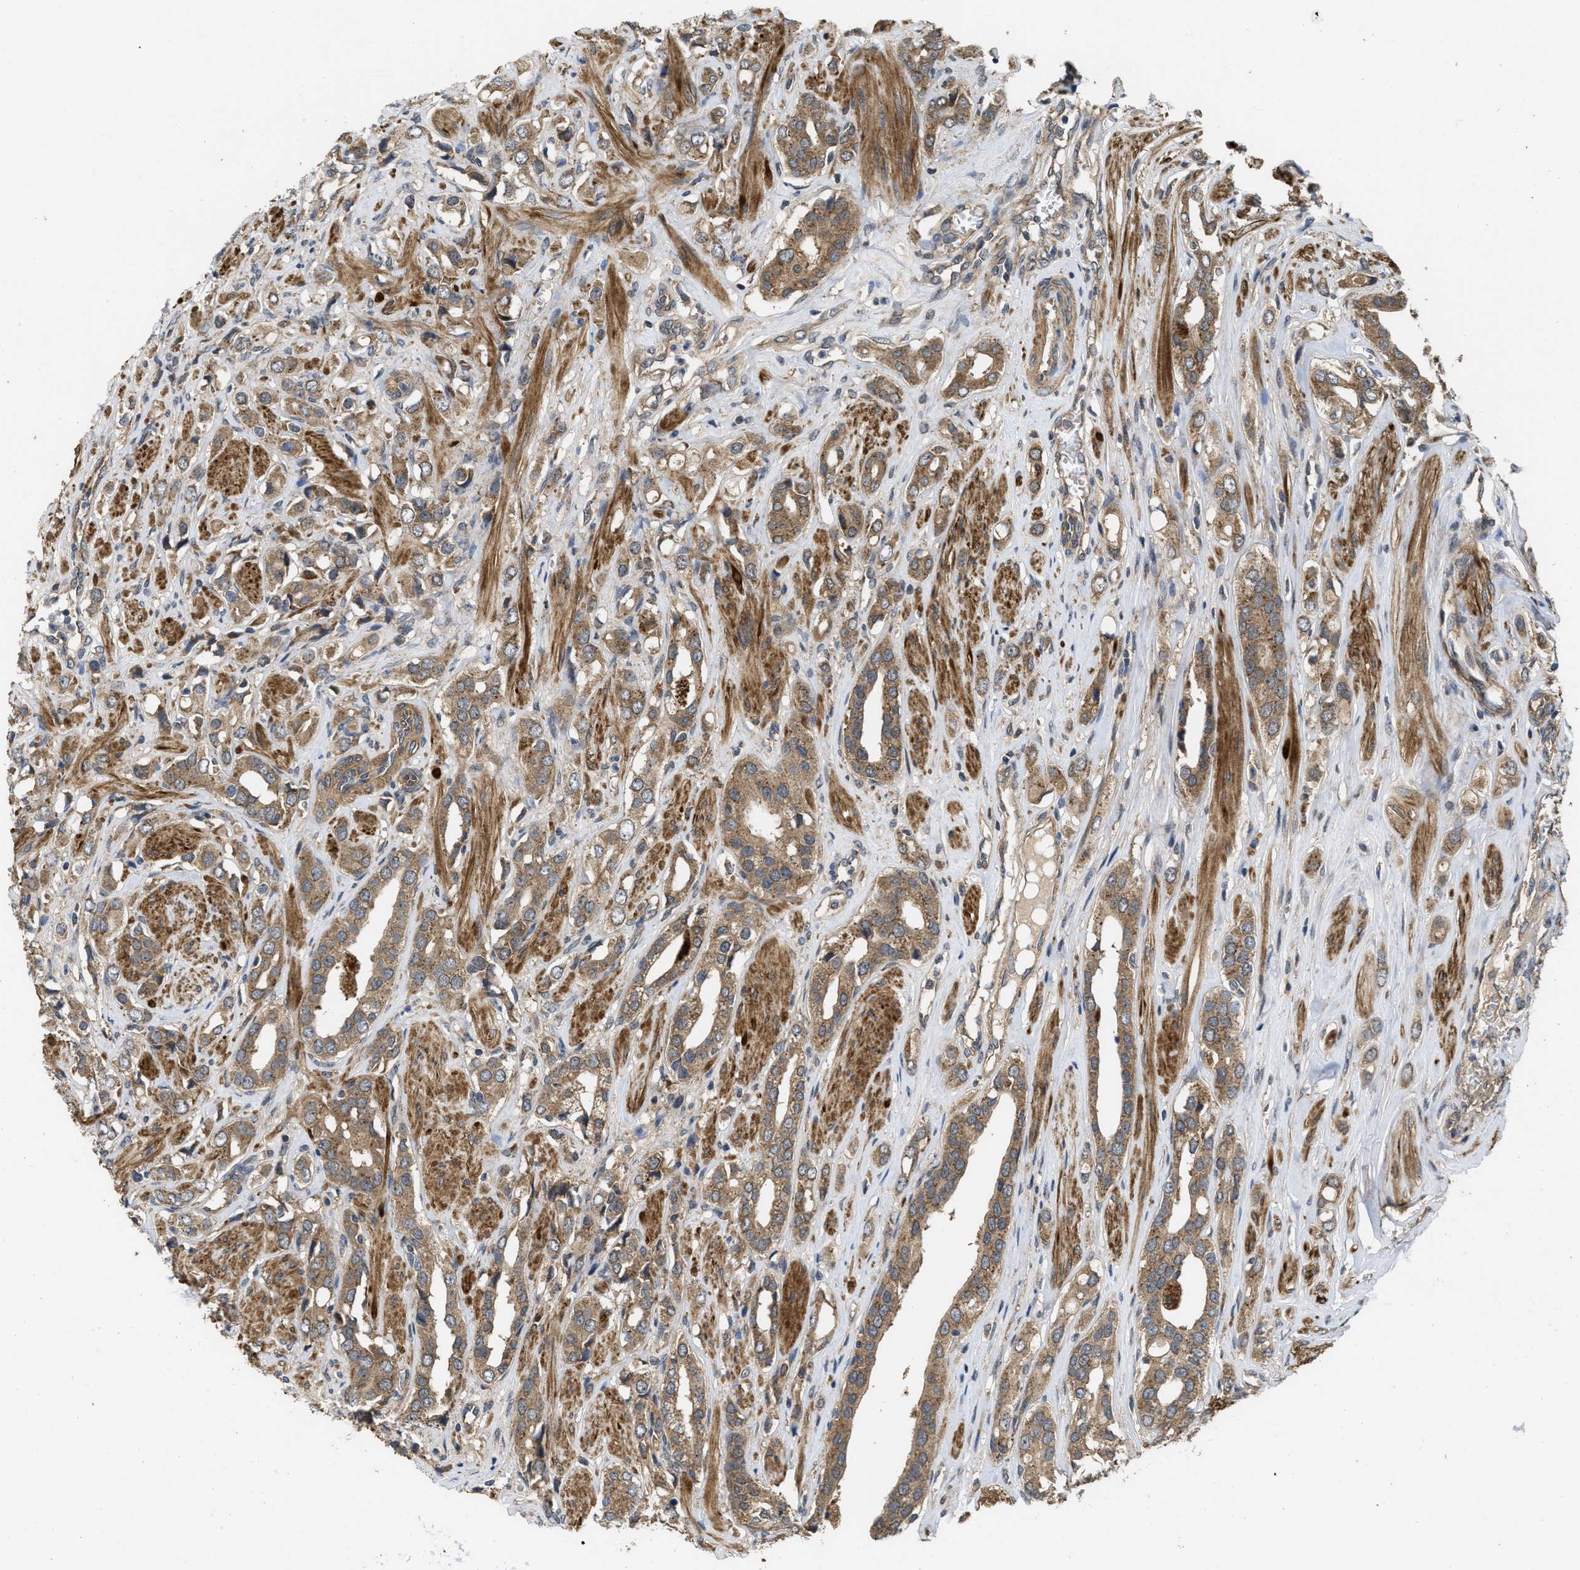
{"staining": {"intensity": "moderate", "quantity": ">75%", "location": "cytoplasmic/membranous"}, "tissue": "prostate cancer", "cell_type": "Tumor cells", "image_type": "cancer", "snomed": [{"axis": "morphology", "description": "Adenocarcinoma, High grade"}, {"axis": "topography", "description": "Prostate"}], "caption": "Prostate cancer (high-grade adenocarcinoma) stained with a brown dye demonstrates moderate cytoplasmic/membranous positive positivity in approximately >75% of tumor cells.", "gene": "FZD6", "patient": {"sex": "male", "age": 52}}